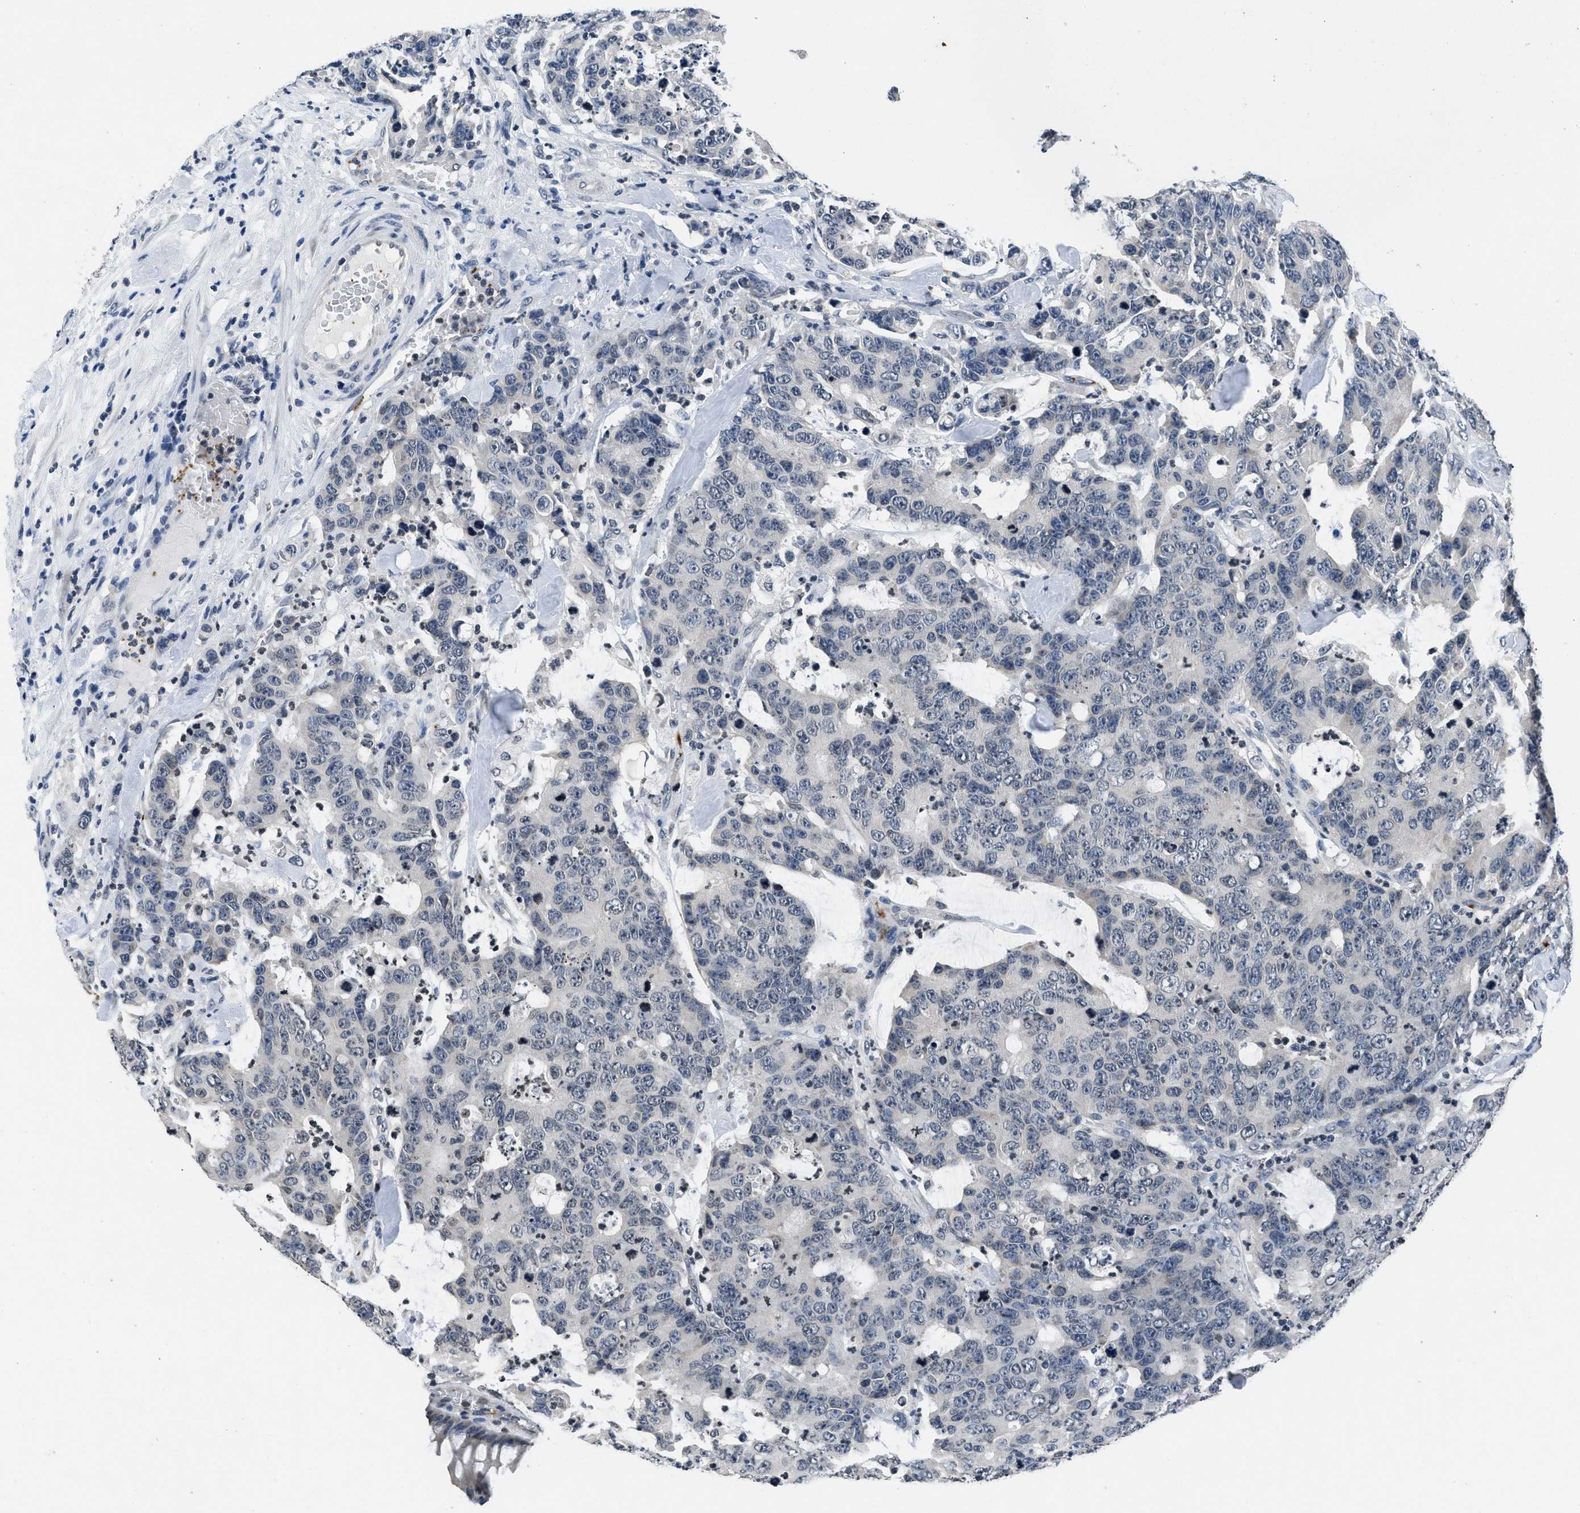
{"staining": {"intensity": "negative", "quantity": "none", "location": "none"}, "tissue": "colorectal cancer", "cell_type": "Tumor cells", "image_type": "cancer", "snomed": [{"axis": "morphology", "description": "Adenocarcinoma, NOS"}, {"axis": "topography", "description": "Colon"}], "caption": "The image shows no staining of tumor cells in adenocarcinoma (colorectal).", "gene": "ITGA2B", "patient": {"sex": "female", "age": 86}}